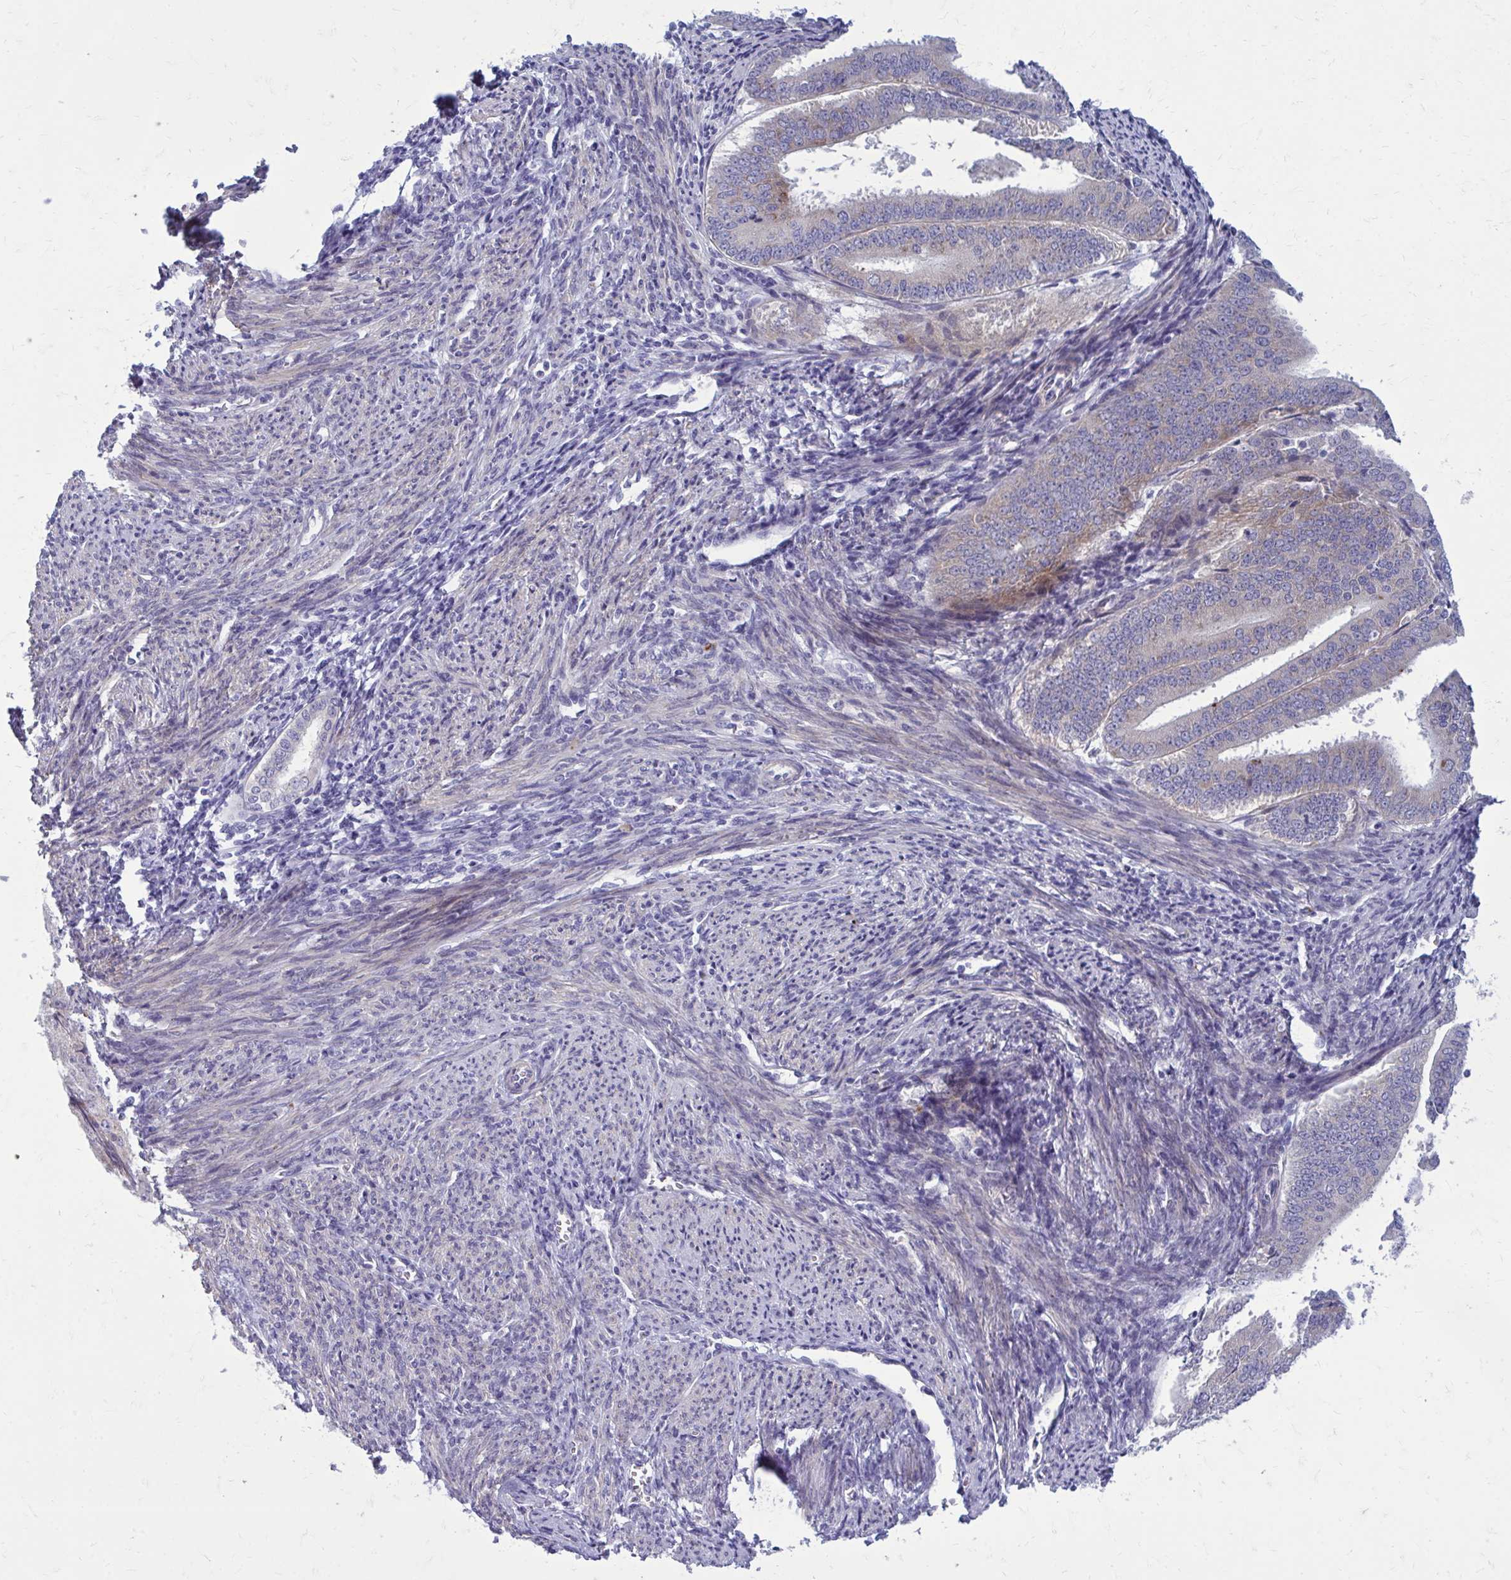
{"staining": {"intensity": "weak", "quantity": "<25%", "location": "cytoplasmic/membranous"}, "tissue": "endometrial cancer", "cell_type": "Tumor cells", "image_type": "cancer", "snomed": [{"axis": "morphology", "description": "Adenocarcinoma, NOS"}, {"axis": "topography", "description": "Endometrium"}], "caption": "Photomicrograph shows no significant protein expression in tumor cells of adenocarcinoma (endometrial). Brightfield microscopy of IHC stained with DAB (3,3'-diaminobenzidine) (brown) and hematoxylin (blue), captured at high magnification.", "gene": "GIGYF2", "patient": {"sex": "female", "age": 63}}